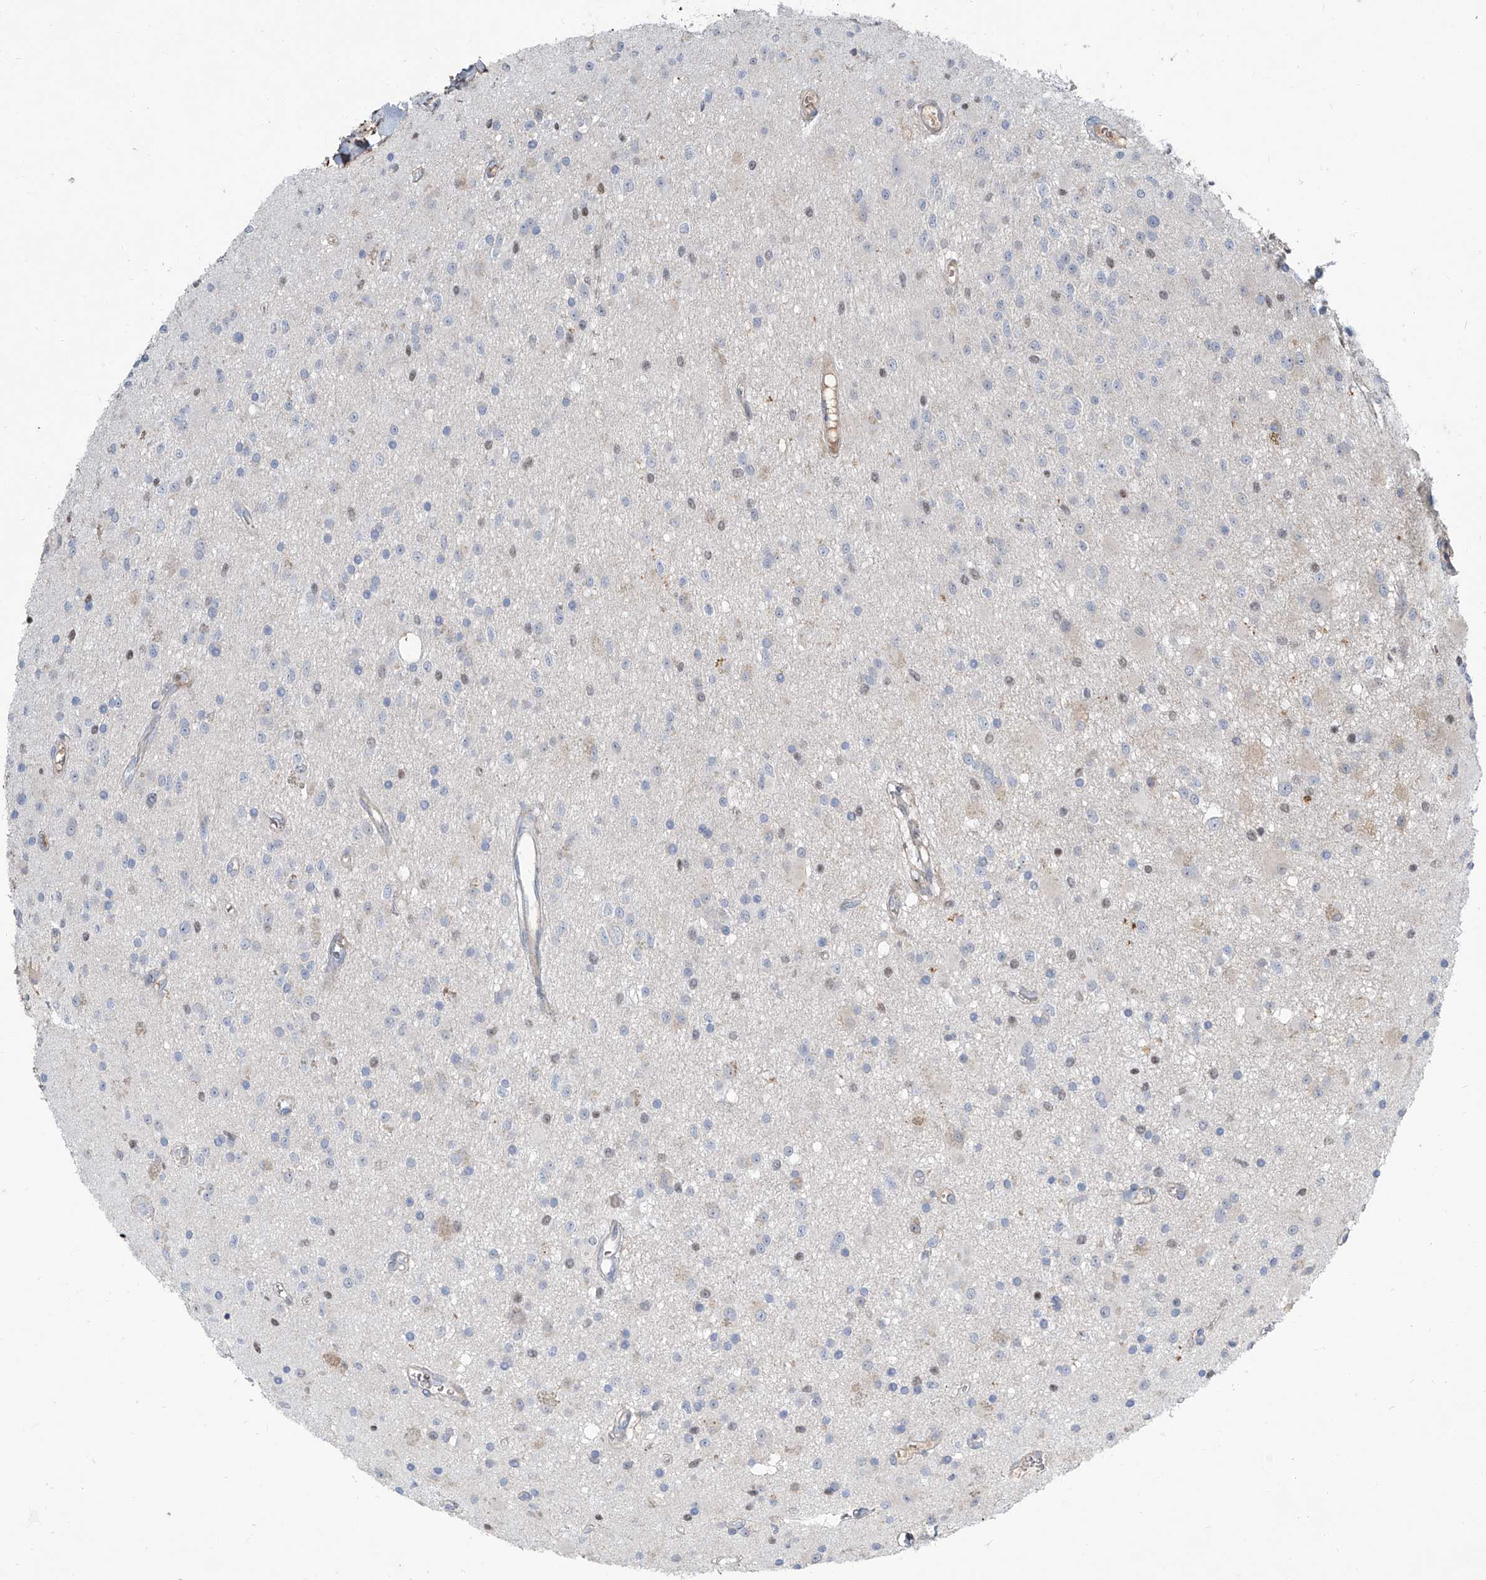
{"staining": {"intensity": "negative", "quantity": "none", "location": "none"}, "tissue": "glioma", "cell_type": "Tumor cells", "image_type": "cancer", "snomed": [{"axis": "morphology", "description": "Glioma, malignant, High grade"}, {"axis": "topography", "description": "Brain"}], "caption": "Human high-grade glioma (malignant) stained for a protein using immunohistochemistry (IHC) displays no positivity in tumor cells.", "gene": "HOXA3", "patient": {"sex": "male", "age": 34}}